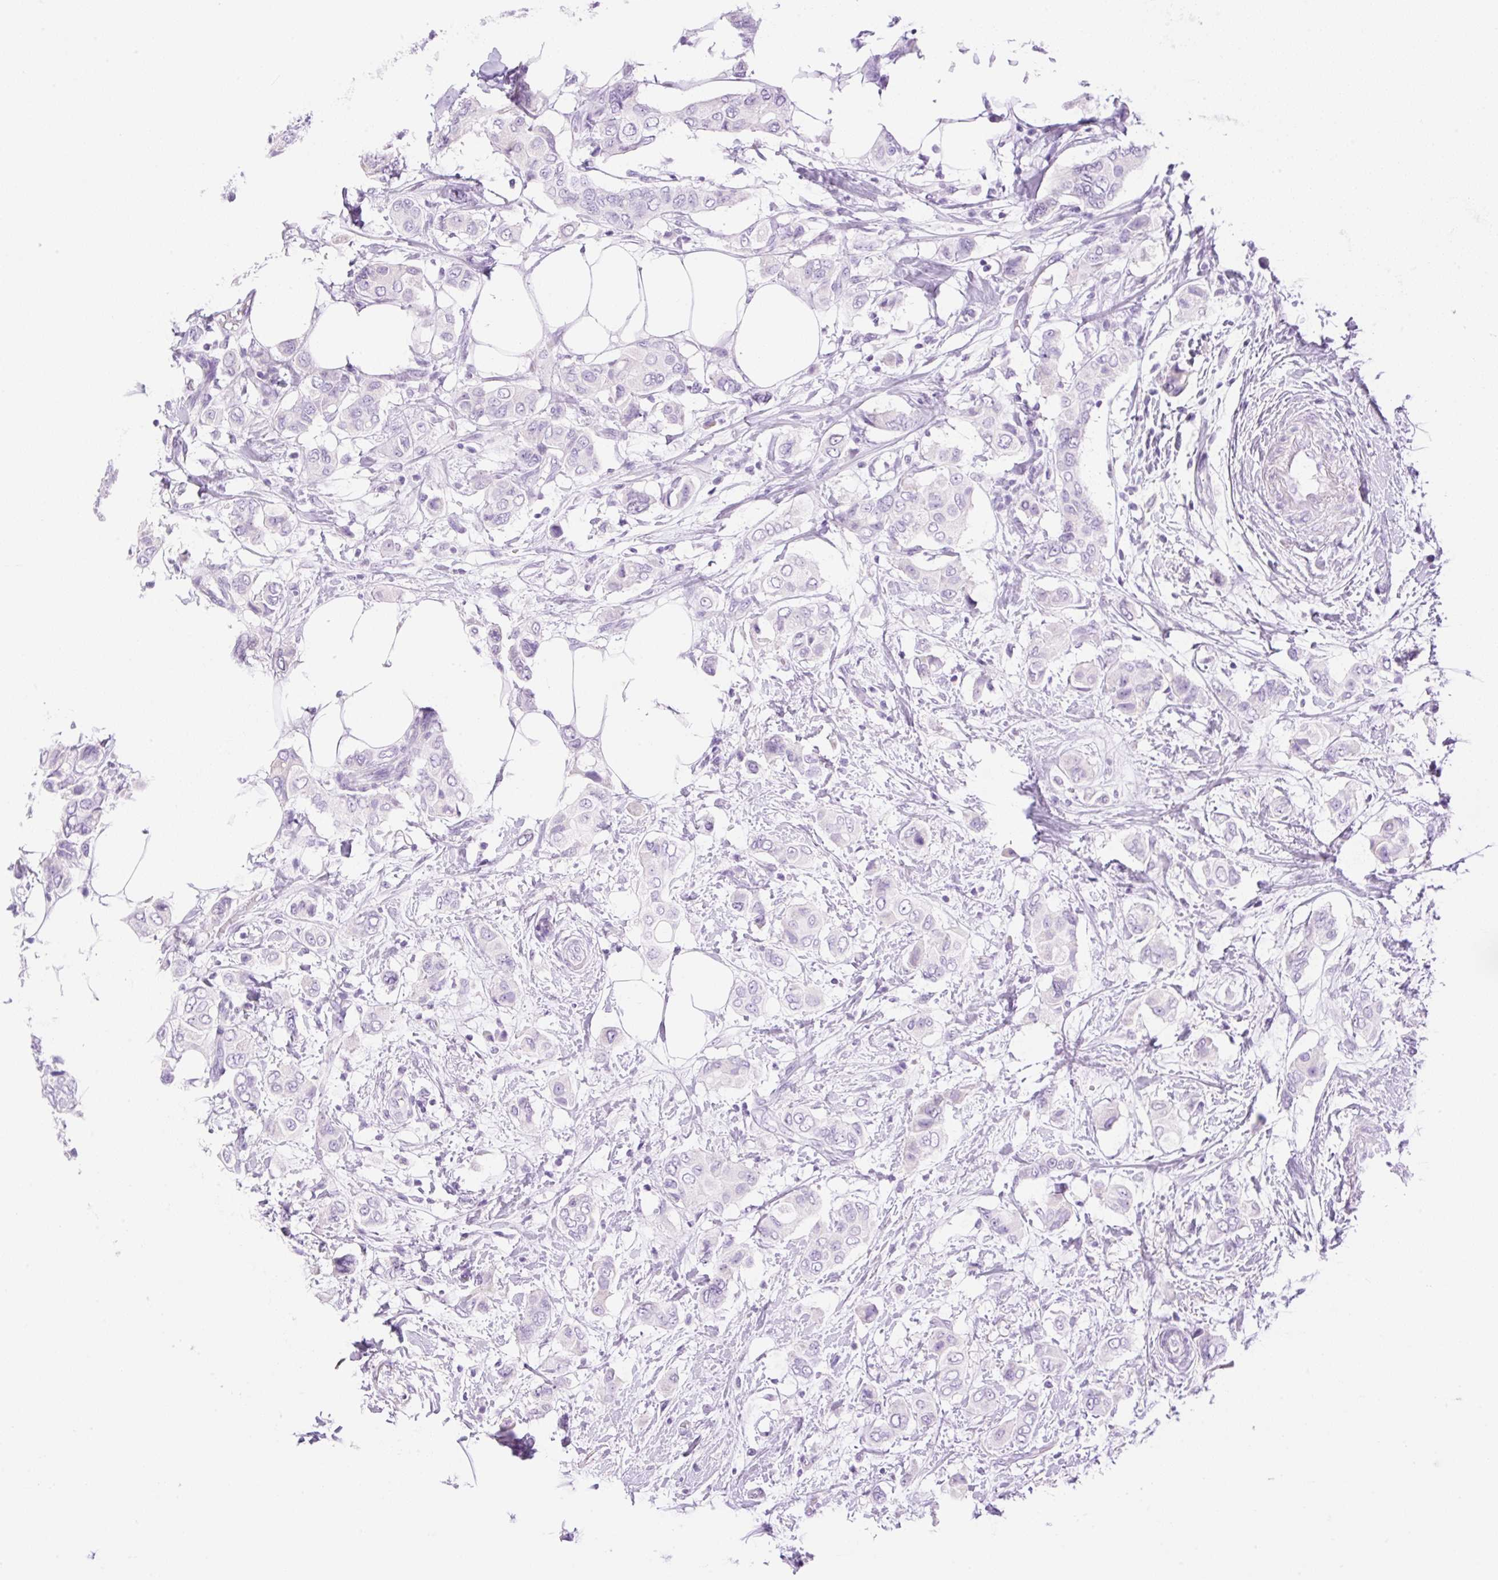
{"staining": {"intensity": "negative", "quantity": "none", "location": "none"}, "tissue": "breast cancer", "cell_type": "Tumor cells", "image_type": "cancer", "snomed": [{"axis": "morphology", "description": "Lobular carcinoma"}, {"axis": "topography", "description": "Breast"}], "caption": "Tumor cells show no significant protein positivity in breast cancer (lobular carcinoma).", "gene": "PALM3", "patient": {"sex": "female", "age": 51}}